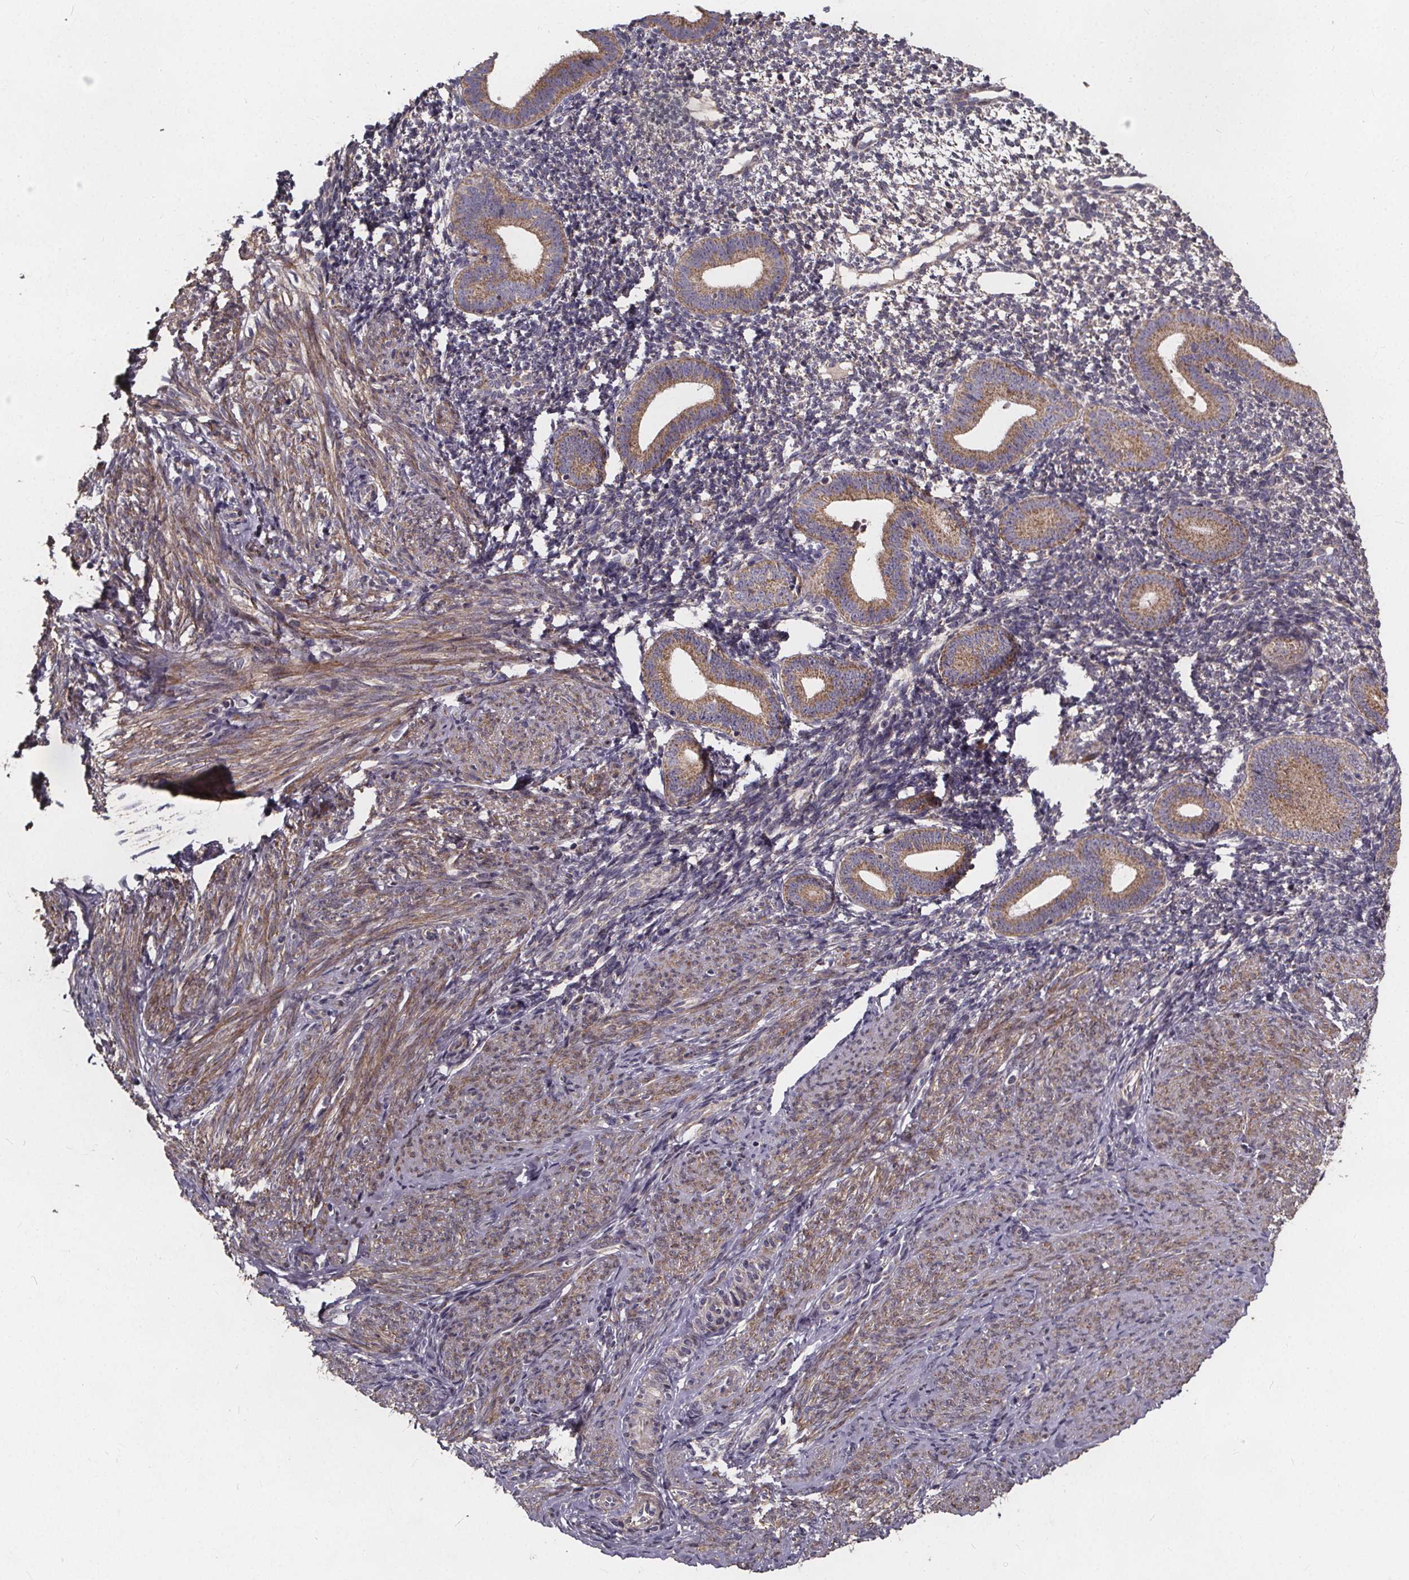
{"staining": {"intensity": "moderate", "quantity": "<25%", "location": "cytoplasmic/membranous"}, "tissue": "endometrium", "cell_type": "Cells in endometrial stroma", "image_type": "normal", "snomed": [{"axis": "morphology", "description": "Normal tissue, NOS"}, {"axis": "topography", "description": "Endometrium"}], "caption": "Immunohistochemistry photomicrograph of benign endometrium stained for a protein (brown), which reveals low levels of moderate cytoplasmic/membranous expression in approximately <25% of cells in endometrial stroma.", "gene": "YME1L1", "patient": {"sex": "female", "age": 40}}